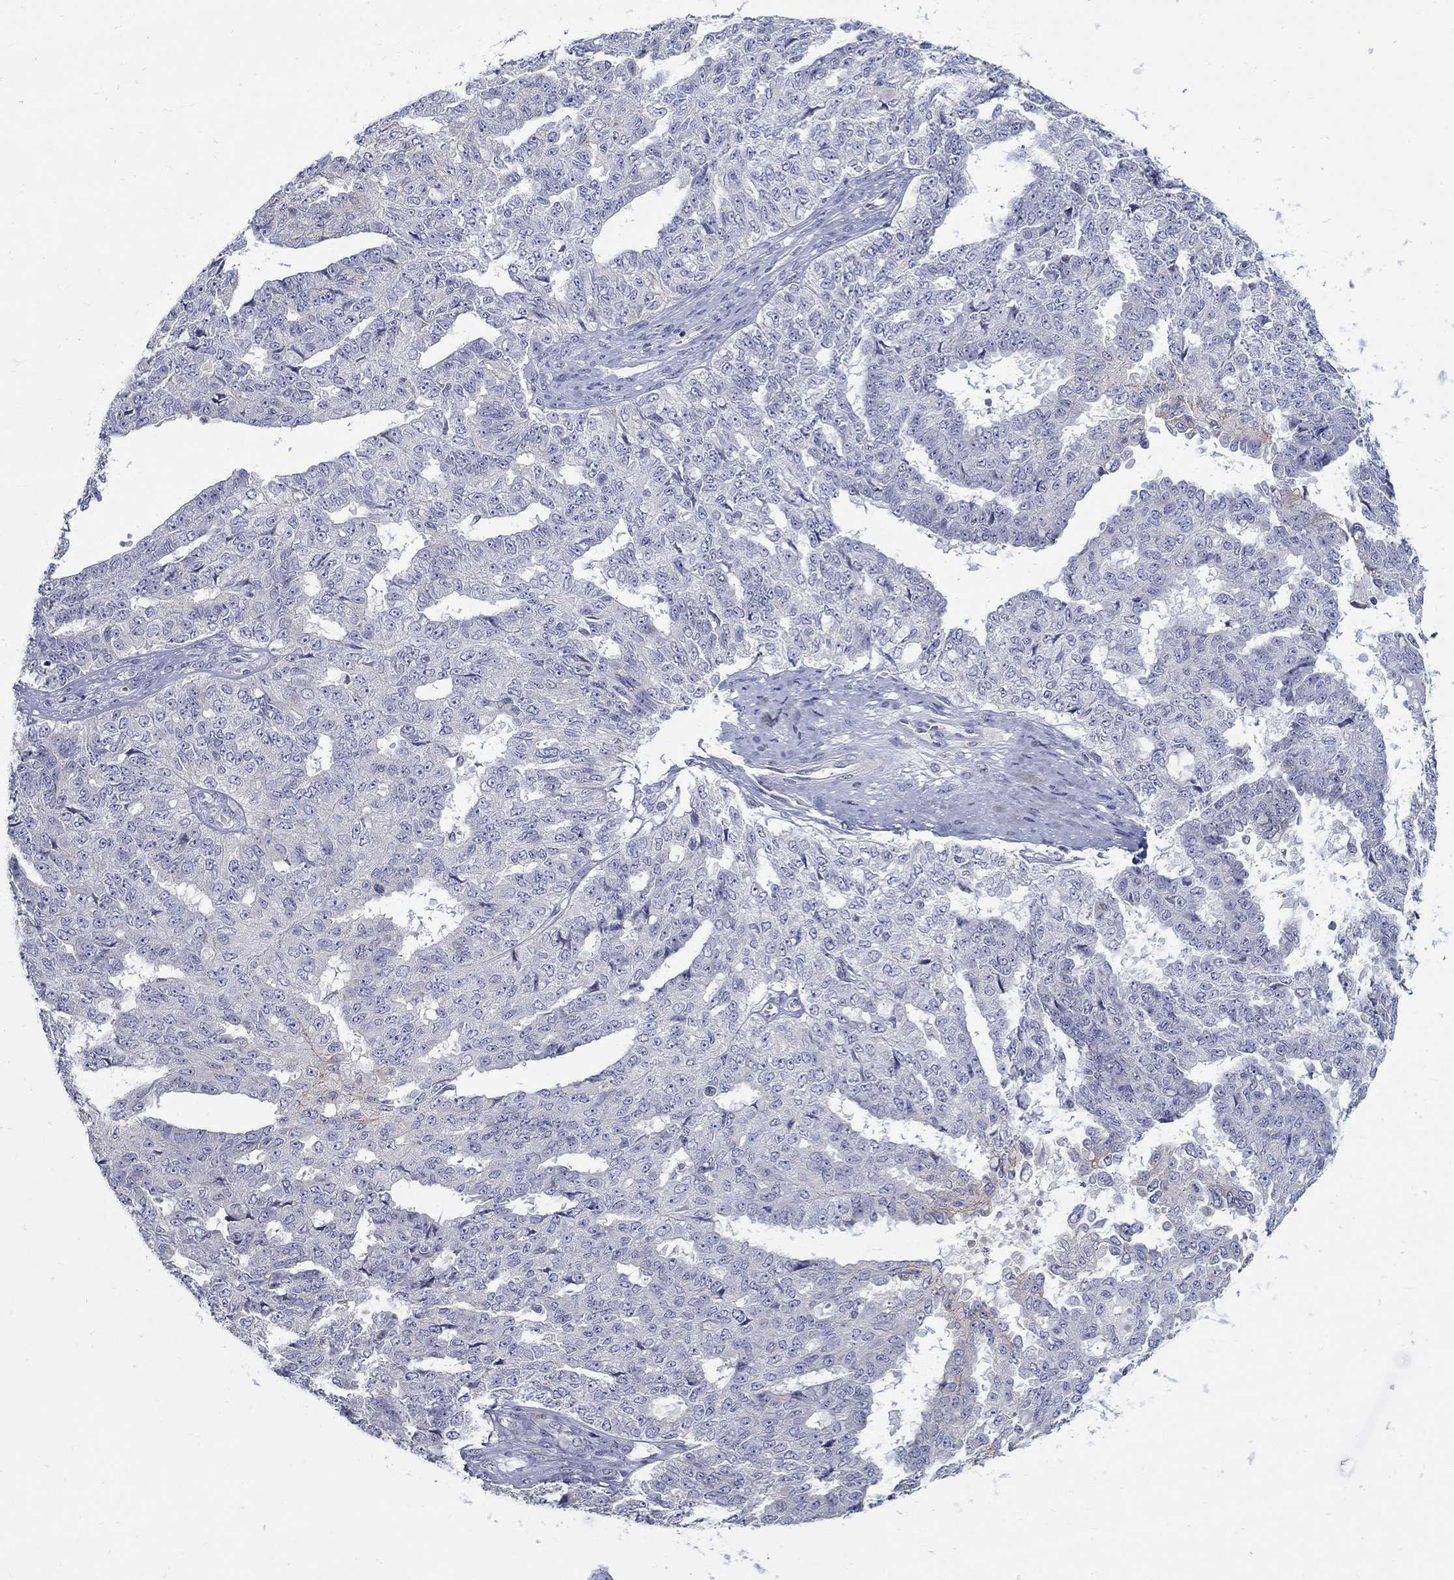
{"staining": {"intensity": "negative", "quantity": "none", "location": "none"}, "tissue": "ovarian cancer", "cell_type": "Tumor cells", "image_type": "cancer", "snomed": [{"axis": "morphology", "description": "Cystadenocarcinoma, serous, NOS"}, {"axis": "topography", "description": "Ovary"}], "caption": "The photomicrograph reveals no significant expression in tumor cells of serous cystadenocarcinoma (ovarian).", "gene": "ABCA4", "patient": {"sex": "female", "age": 71}}